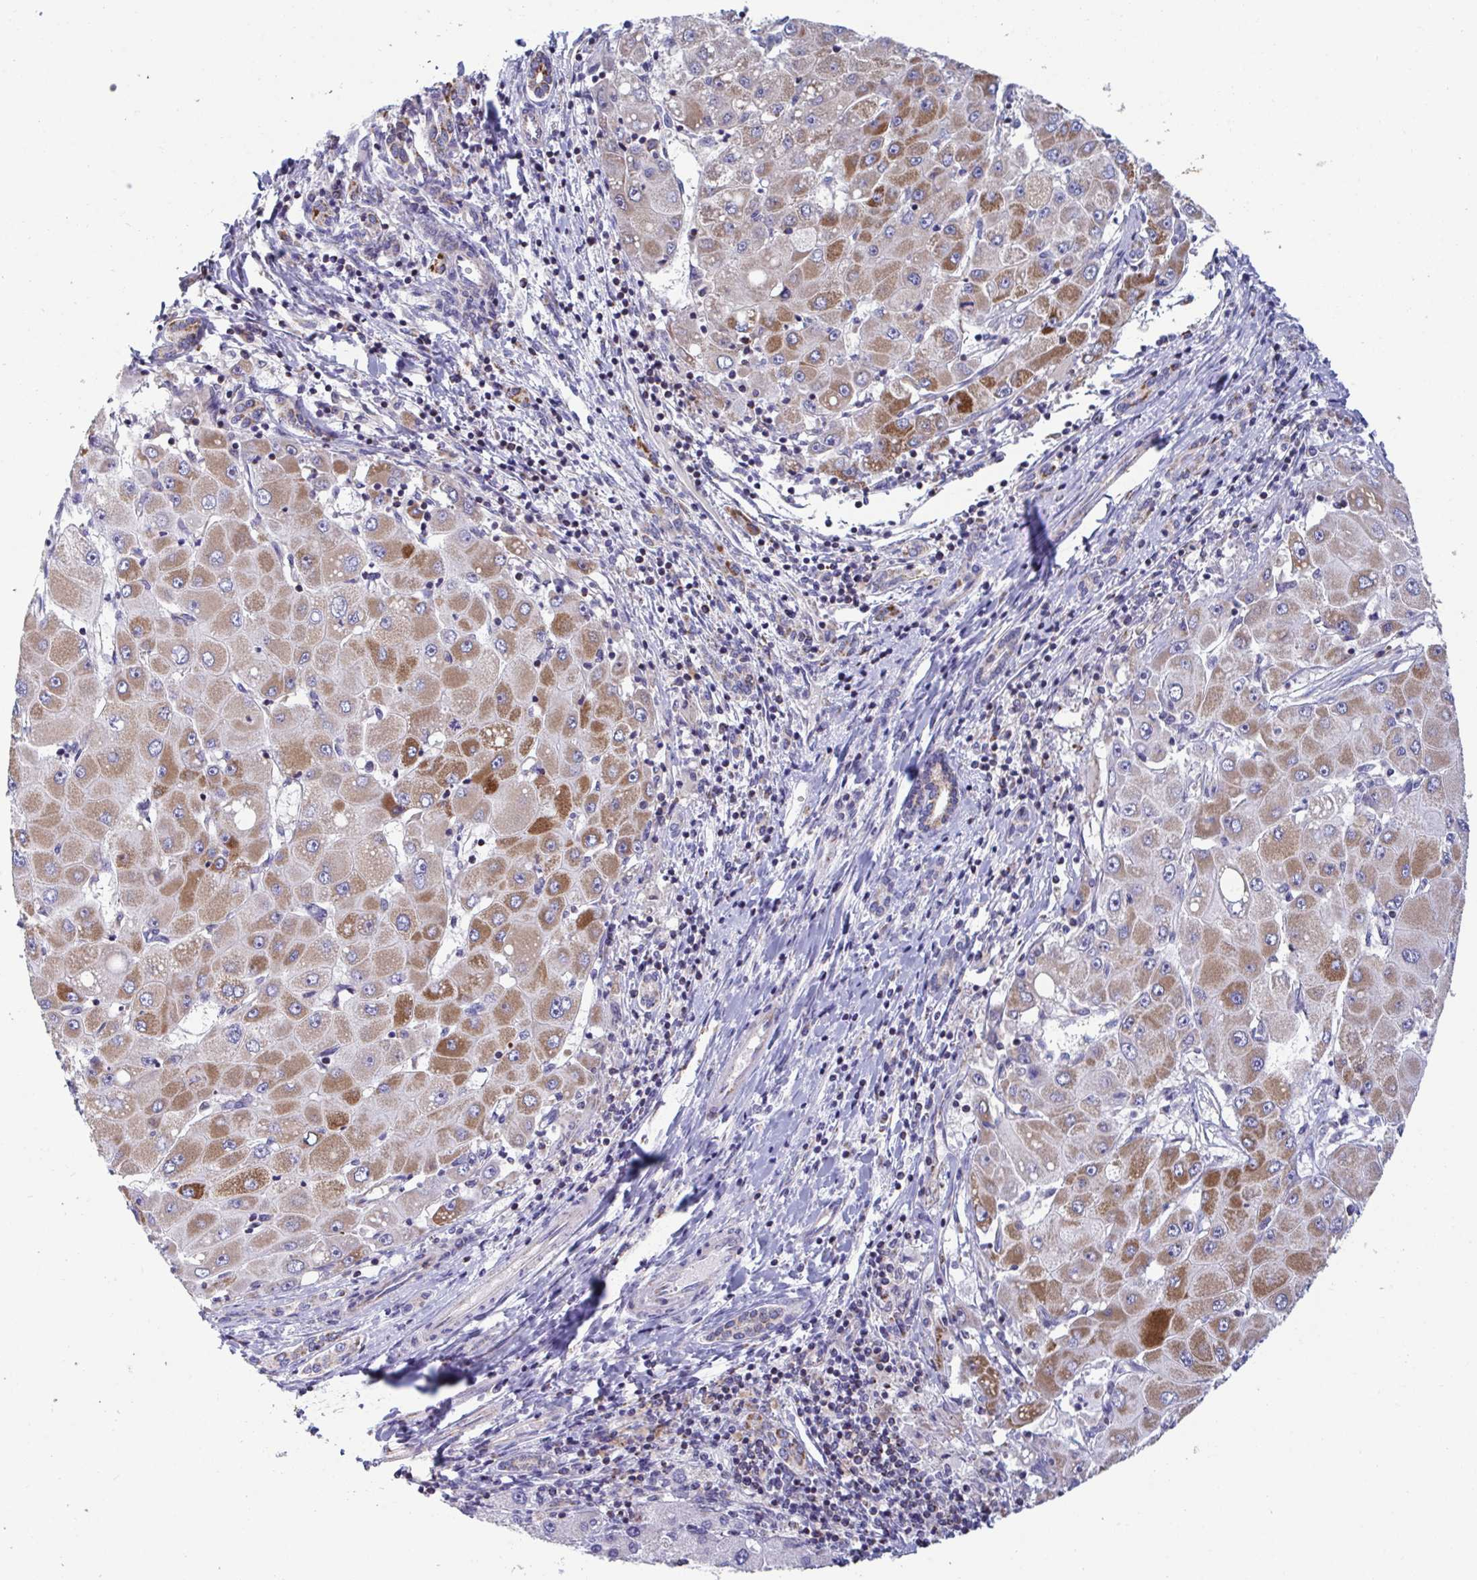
{"staining": {"intensity": "moderate", "quantity": ">75%", "location": "cytoplasmic/membranous"}, "tissue": "liver cancer", "cell_type": "Tumor cells", "image_type": "cancer", "snomed": [{"axis": "morphology", "description": "Carcinoma, Hepatocellular, NOS"}, {"axis": "topography", "description": "Liver"}], "caption": "Protein expression analysis of human liver cancer (hepatocellular carcinoma) reveals moderate cytoplasmic/membranous positivity in about >75% of tumor cells.", "gene": "BCAT2", "patient": {"sex": "male", "age": 40}}